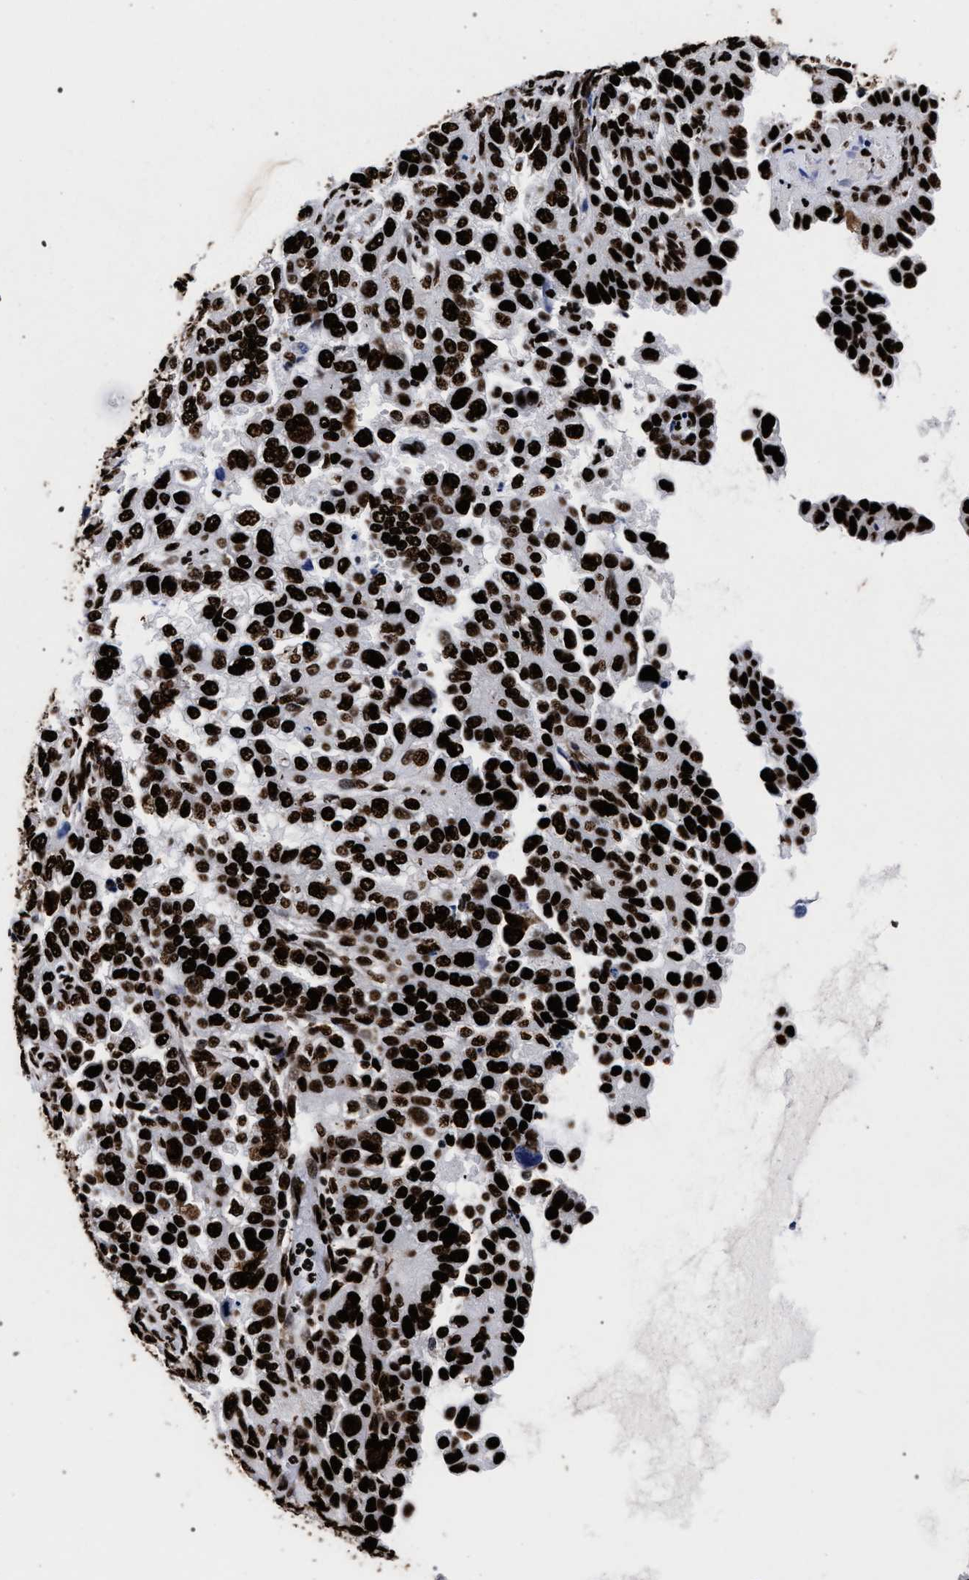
{"staining": {"intensity": "strong", "quantity": ">75%", "location": "nuclear"}, "tissue": "endometrial cancer", "cell_type": "Tumor cells", "image_type": "cancer", "snomed": [{"axis": "morphology", "description": "Adenocarcinoma, NOS"}, {"axis": "topography", "description": "Endometrium"}], "caption": "Human endometrial cancer stained with a brown dye reveals strong nuclear positive positivity in approximately >75% of tumor cells.", "gene": "HNRNPA1", "patient": {"sex": "female", "age": 85}}